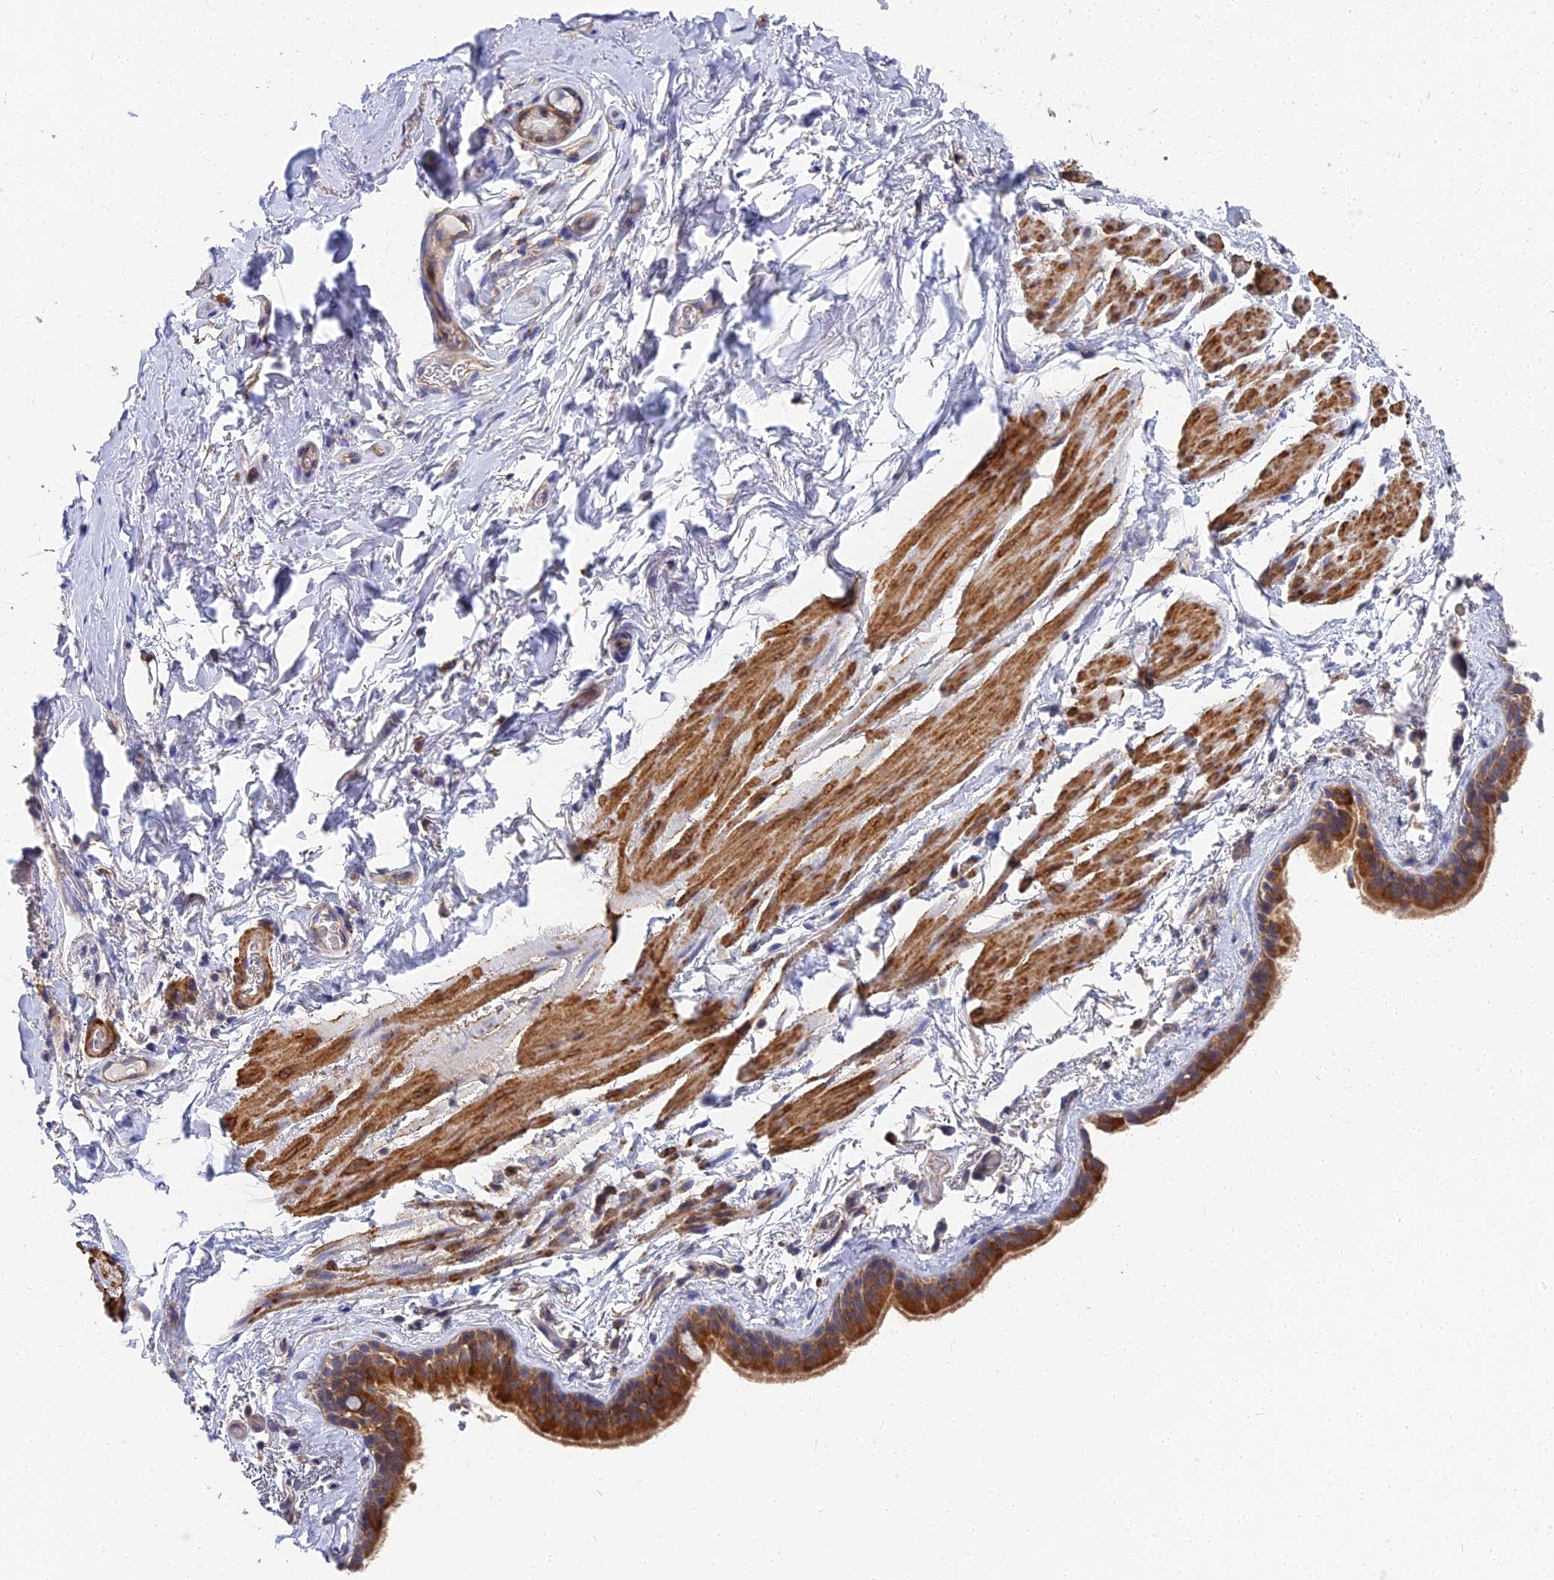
{"staining": {"intensity": "moderate", "quantity": ">75%", "location": "cytoplasmic/membranous"}, "tissue": "bronchus", "cell_type": "Respiratory epithelial cells", "image_type": "normal", "snomed": [{"axis": "morphology", "description": "Normal tissue, NOS"}, {"axis": "topography", "description": "Cartilage tissue"}], "caption": "Protein expression by IHC shows moderate cytoplasmic/membranous expression in about >75% of respiratory epithelial cells in benign bronchus. Using DAB (brown) and hematoxylin (blue) stains, captured at high magnification using brightfield microscopy.", "gene": "CCDC113", "patient": {"sex": "male", "age": 63}}